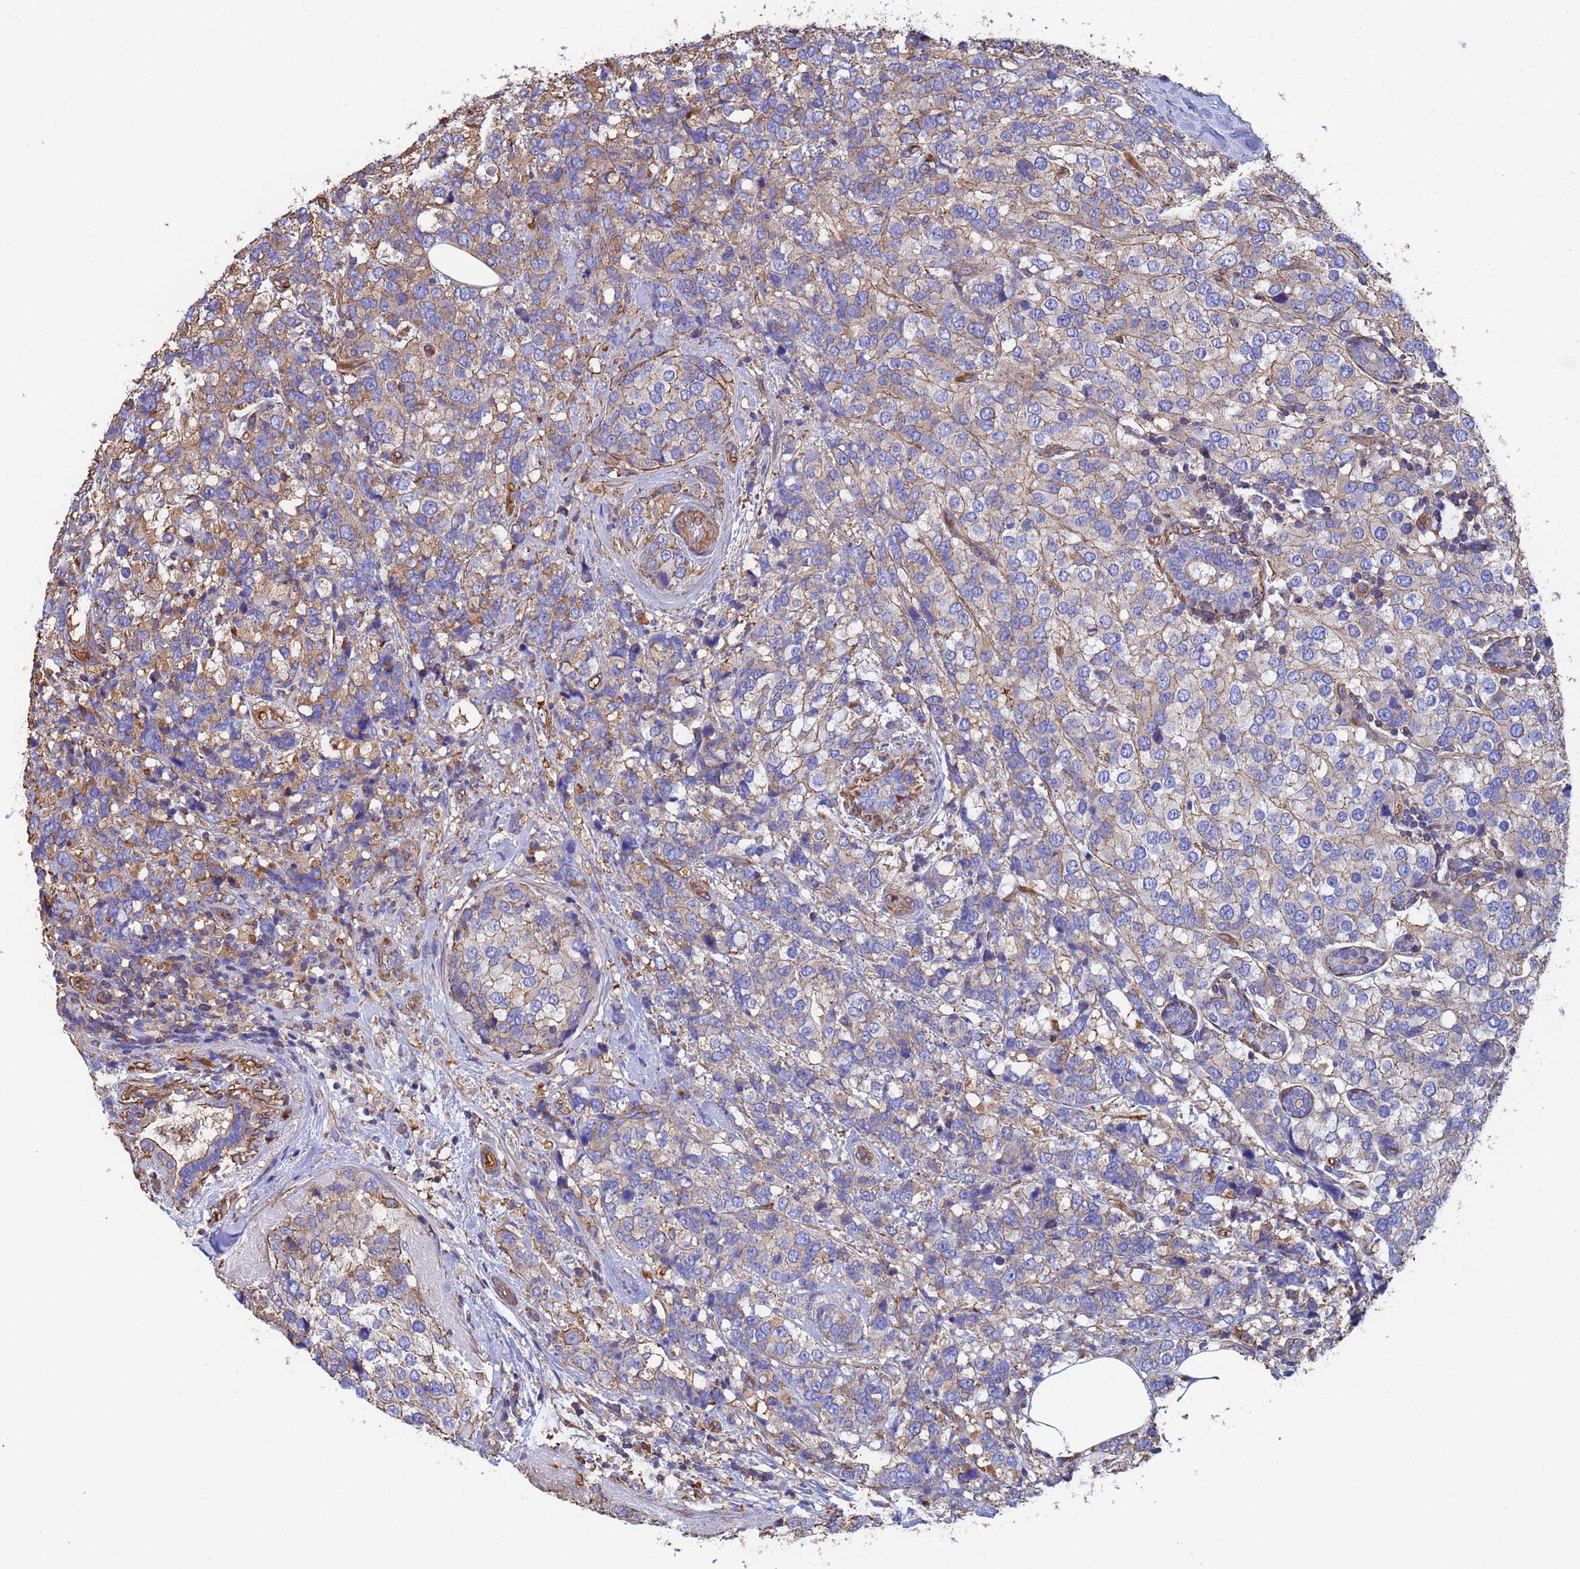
{"staining": {"intensity": "weak", "quantity": ">75%", "location": "cytoplasmic/membranous"}, "tissue": "breast cancer", "cell_type": "Tumor cells", "image_type": "cancer", "snomed": [{"axis": "morphology", "description": "Lobular carcinoma"}, {"axis": "topography", "description": "Breast"}], "caption": "Brown immunohistochemical staining in breast lobular carcinoma shows weak cytoplasmic/membranous positivity in about >75% of tumor cells.", "gene": "MYL12A", "patient": {"sex": "female", "age": 59}}